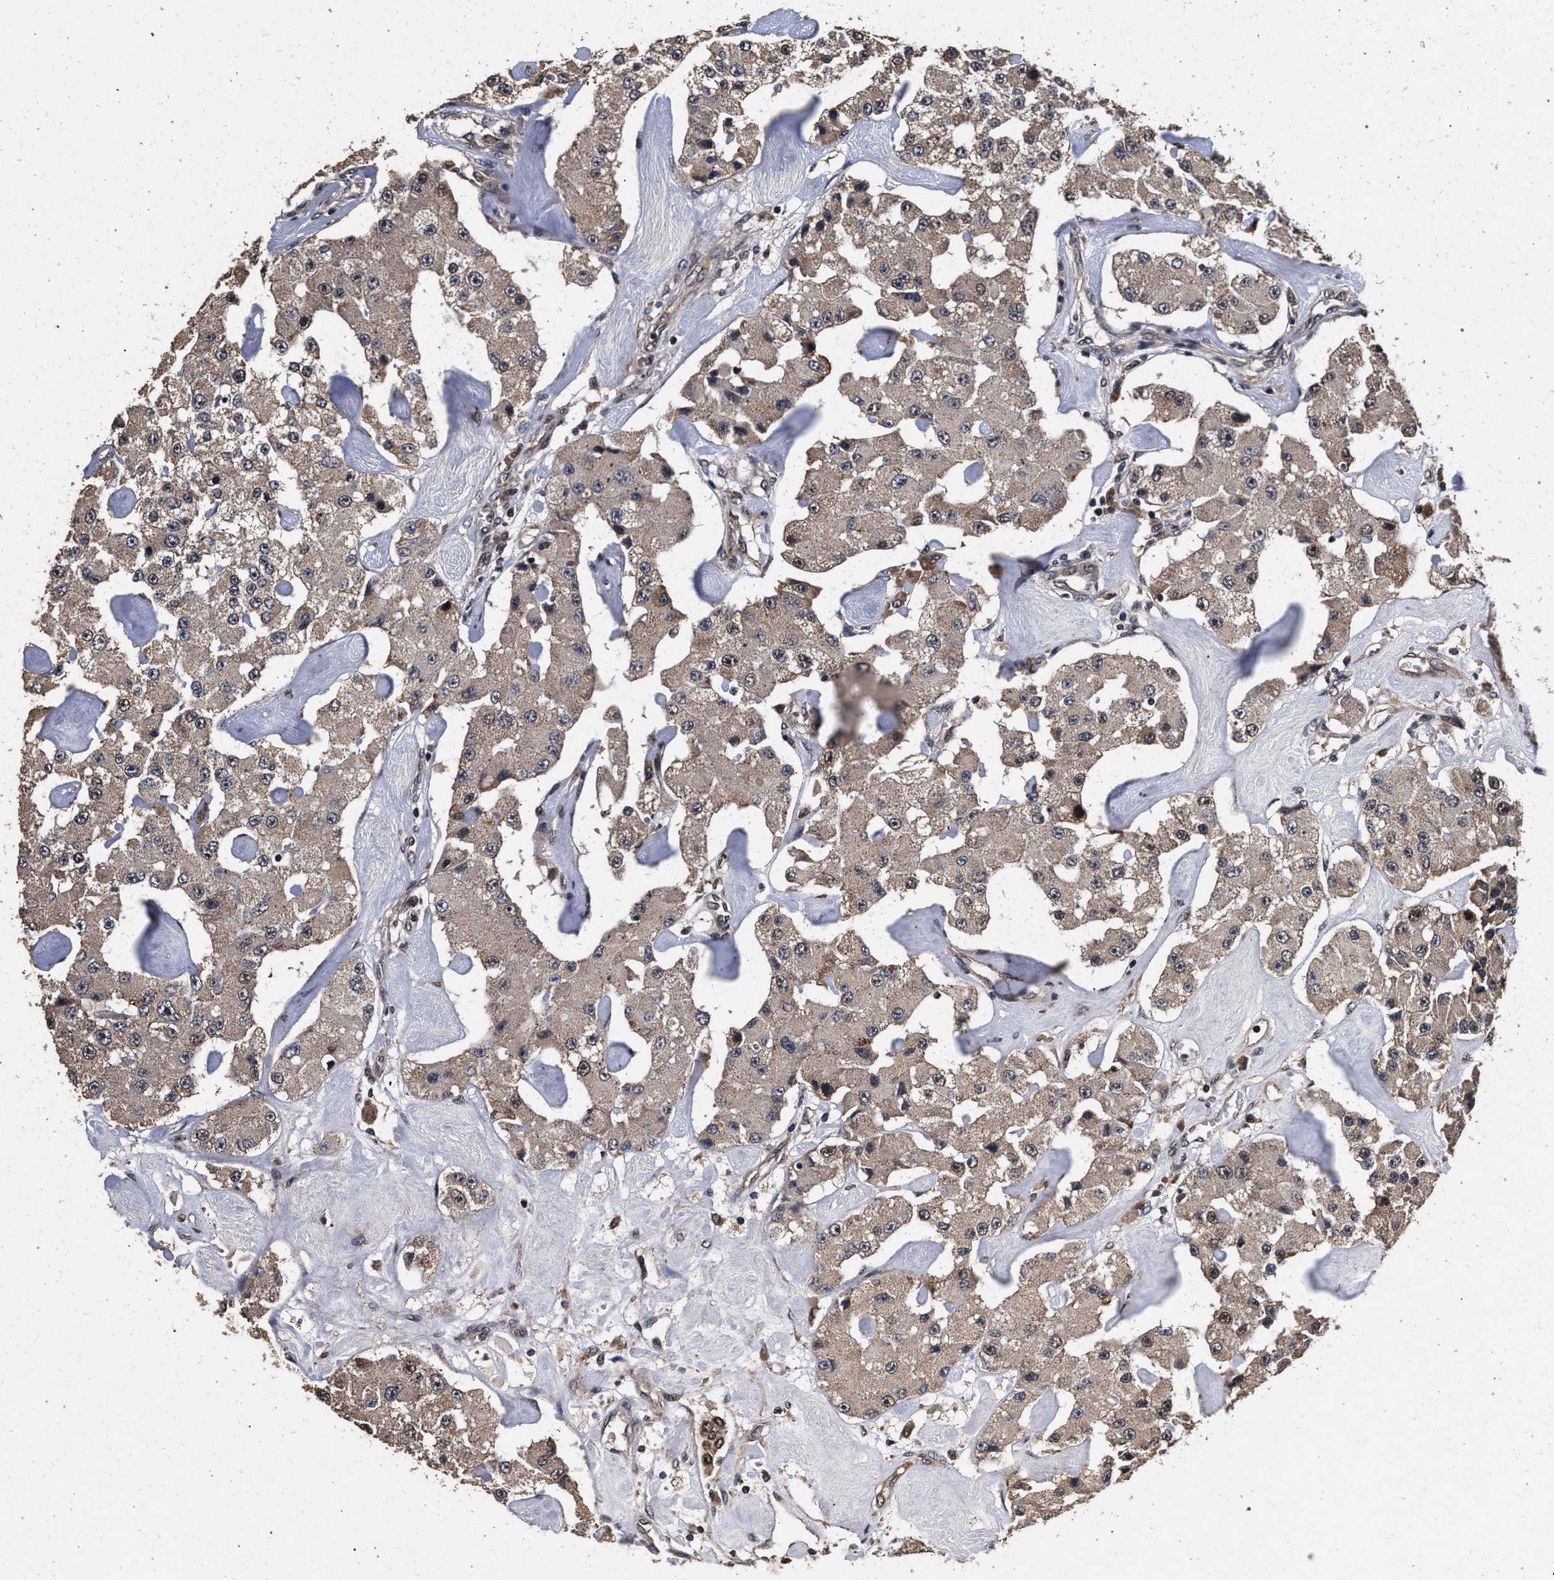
{"staining": {"intensity": "weak", "quantity": ">75%", "location": "cytoplasmic/membranous"}, "tissue": "carcinoid", "cell_type": "Tumor cells", "image_type": "cancer", "snomed": [{"axis": "morphology", "description": "Carcinoid, malignant, NOS"}, {"axis": "topography", "description": "Pancreas"}], "caption": "A brown stain highlights weak cytoplasmic/membranous positivity of a protein in human carcinoid tumor cells.", "gene": "ACOX1", "patient": {"sex": "male", "age": 41}}